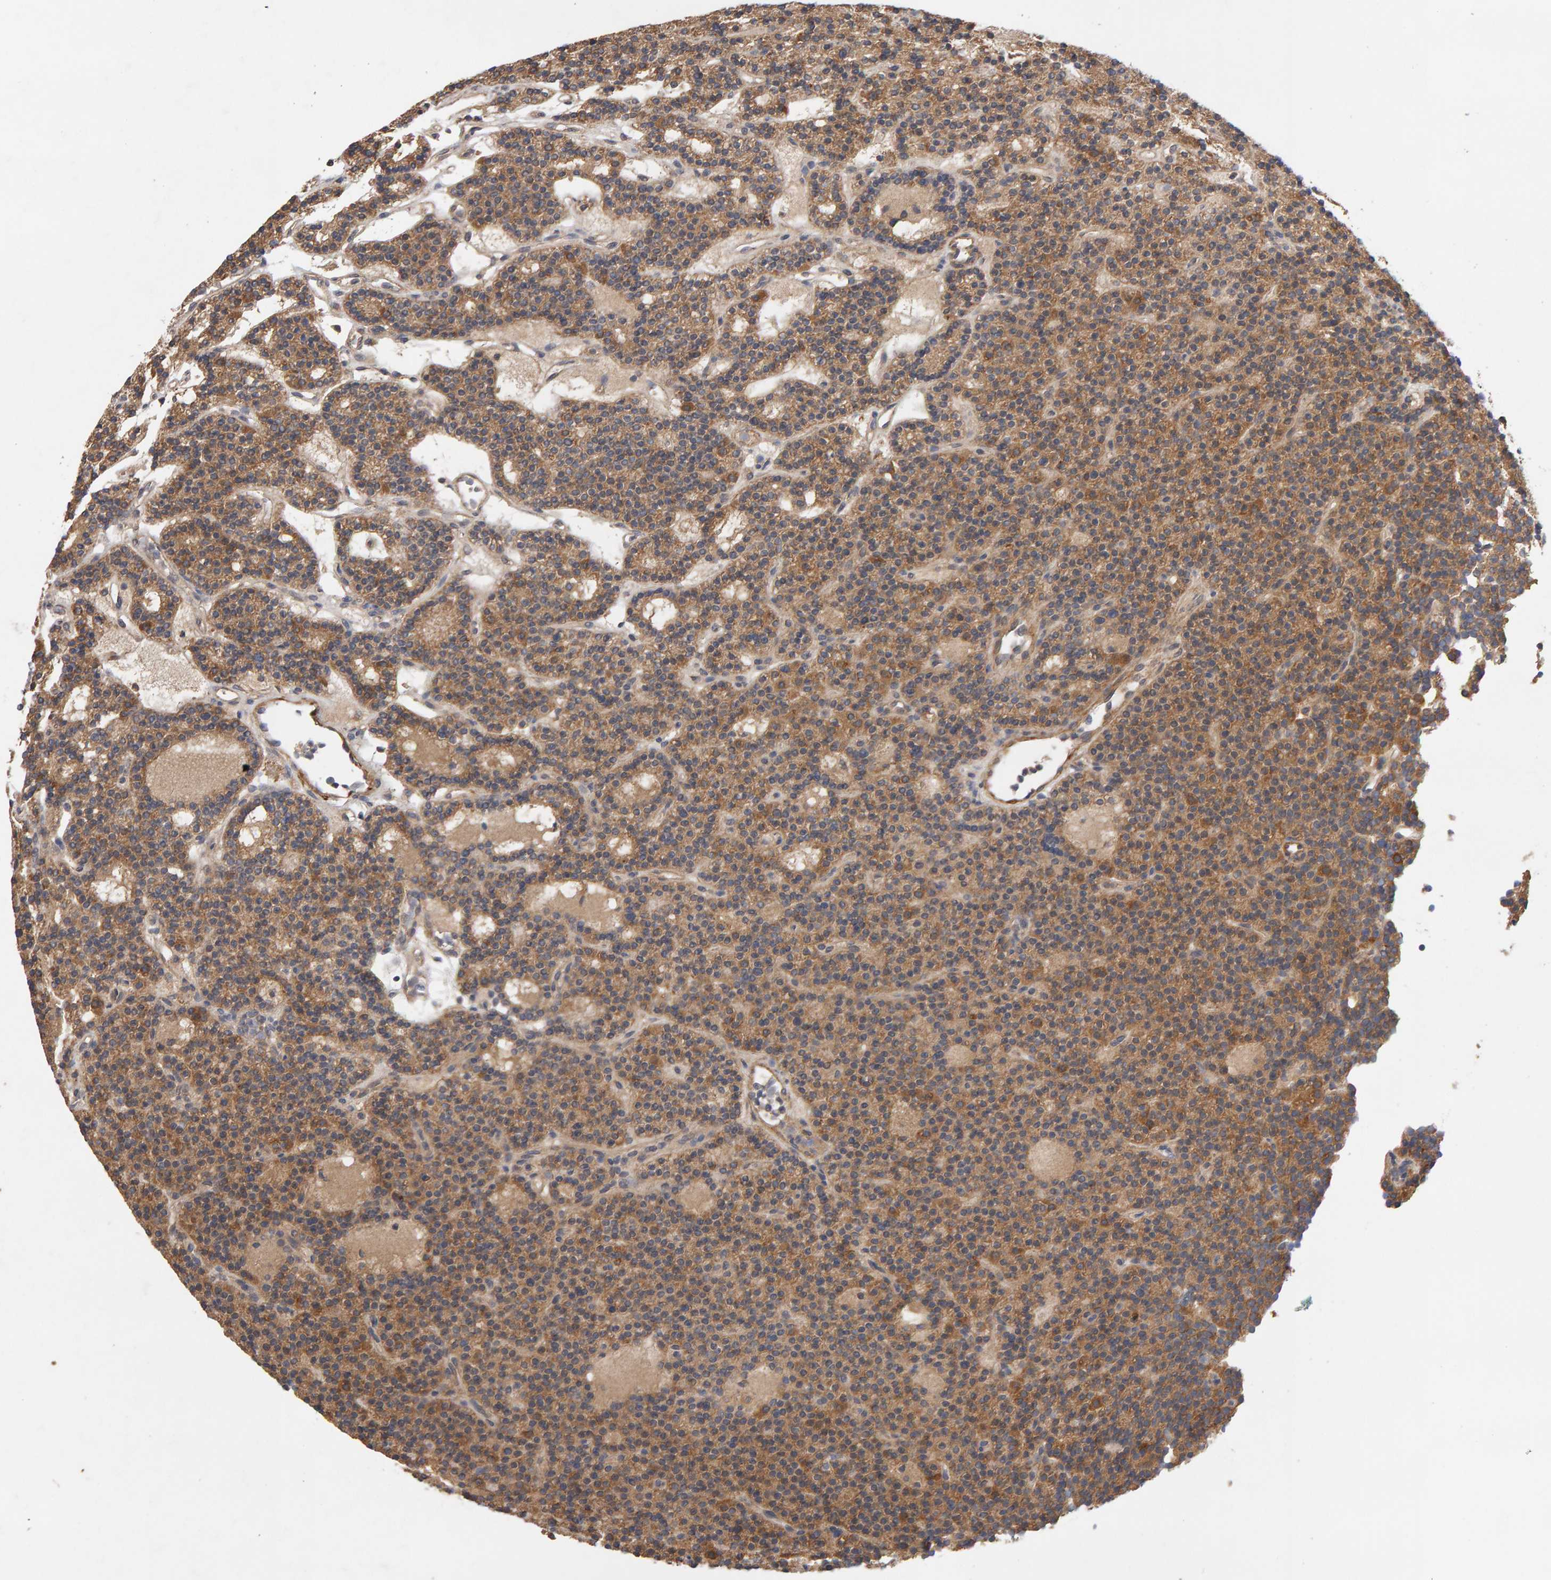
{"staining": {"intensity": "moderate", "quantity": ">75%", "location": "cytoplasmic/membranous"}, "tissue": "parathyroid gland", "cell_type": "Glandular cells", "image_type": "normal", "snomed": [{"axis": "morphology", "description": "Normal tissue, NOS"}, {"axis": "topography", "description": "Parathyroid gland"}], "caption": "This image reveals immunohistochemistry staining of unremarkable parathyroid gland, with medium moderate cytoplasmic/membranous staining in approximately >75% of glandular cells.", "gene": "RNF19A", "patient": {"sex": "male", "age": 75}}